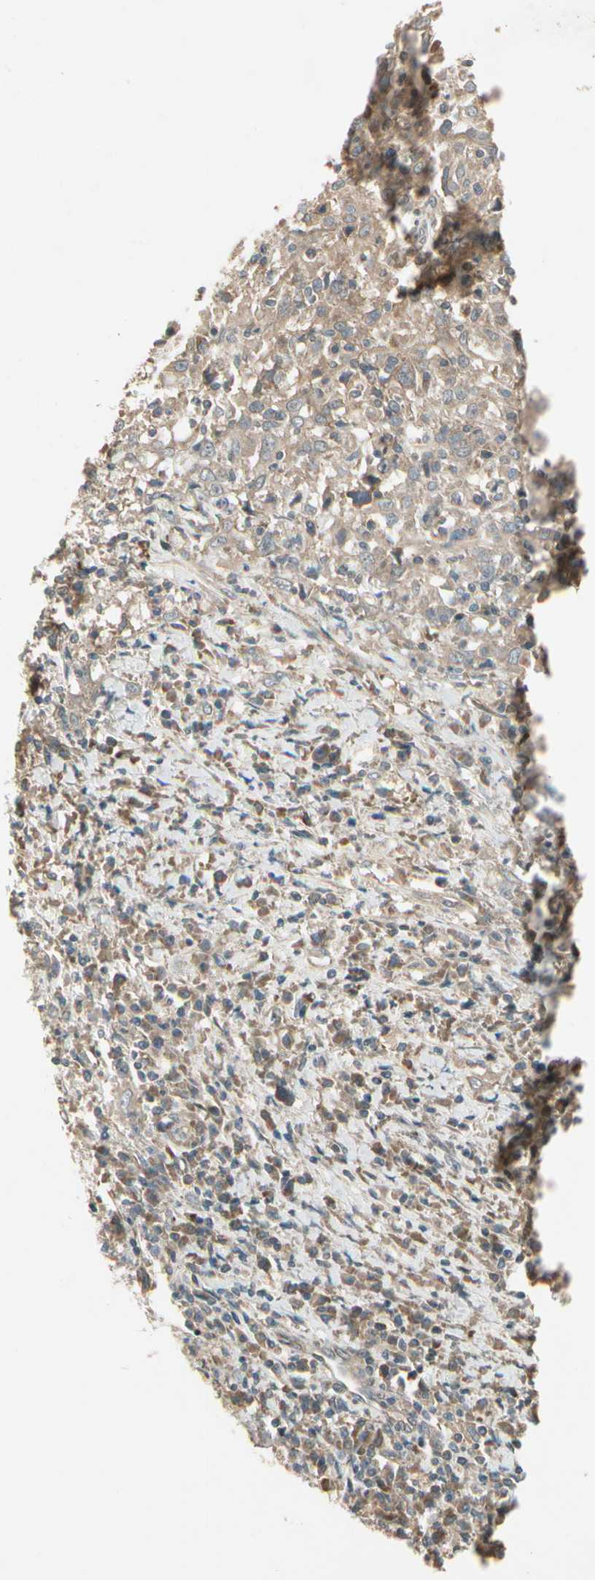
{"staining": {"intensity": "weak", "quantity": ">75%", "location": "cytoplasmic/membranous"}, "tissue": "cervical cancer", "cell_type": "Tumor cells", "image_type": "cancer", "snomed": [{"axis": "morphology", "description": "Squamous cell carcinoma, NOS"}, {"axis": "topography", "description": "Cervix"}], "caption": "Protein staining by immunohistochemistry (IHC) shows weak cytoplasmic/membranous staining in approximately >75% of tumor cells in squamous cell carcinoma (cervical).", "gene": "ACVR1", "patient": {"sex": "female", "age": 46}}